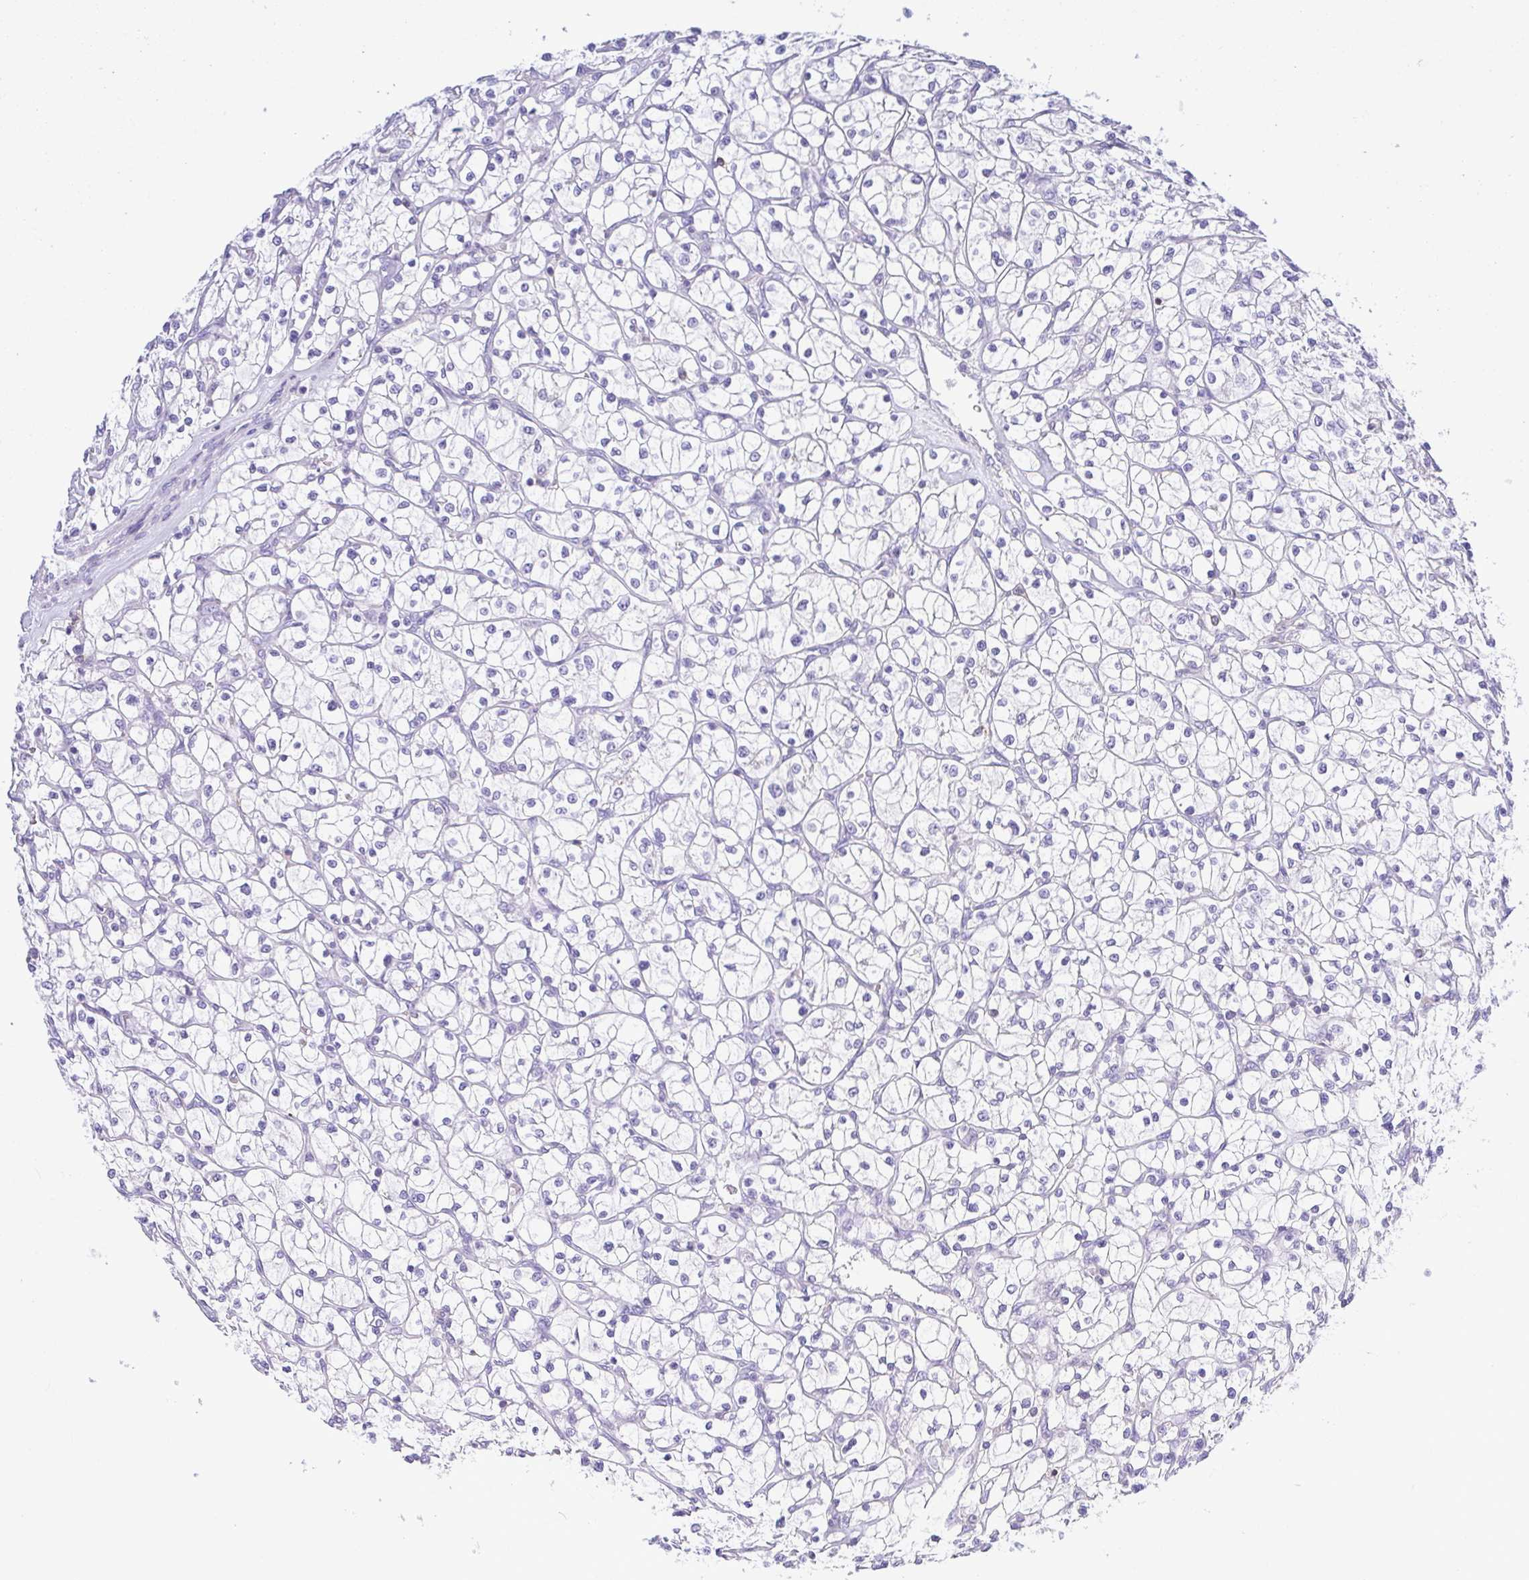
{"staining": {"intensity": "negative", "quantity": "none", "location": "none"}, "tissue": "renal cancer", "cell_type": "Tumor cells", "image_type": "cancer", "snomed": [{"axis": "morphology", "description": "Adenocarcinoma, NOS"}, {"axis": "topography", "description": "Kidney"}], "caption": "Immunohistochemical staining of human renal adenocarcinoma shows no significant staining in tumor cells.", "gene": "PGLYRP1", "patient": {"sex": "female", "age": 64}}